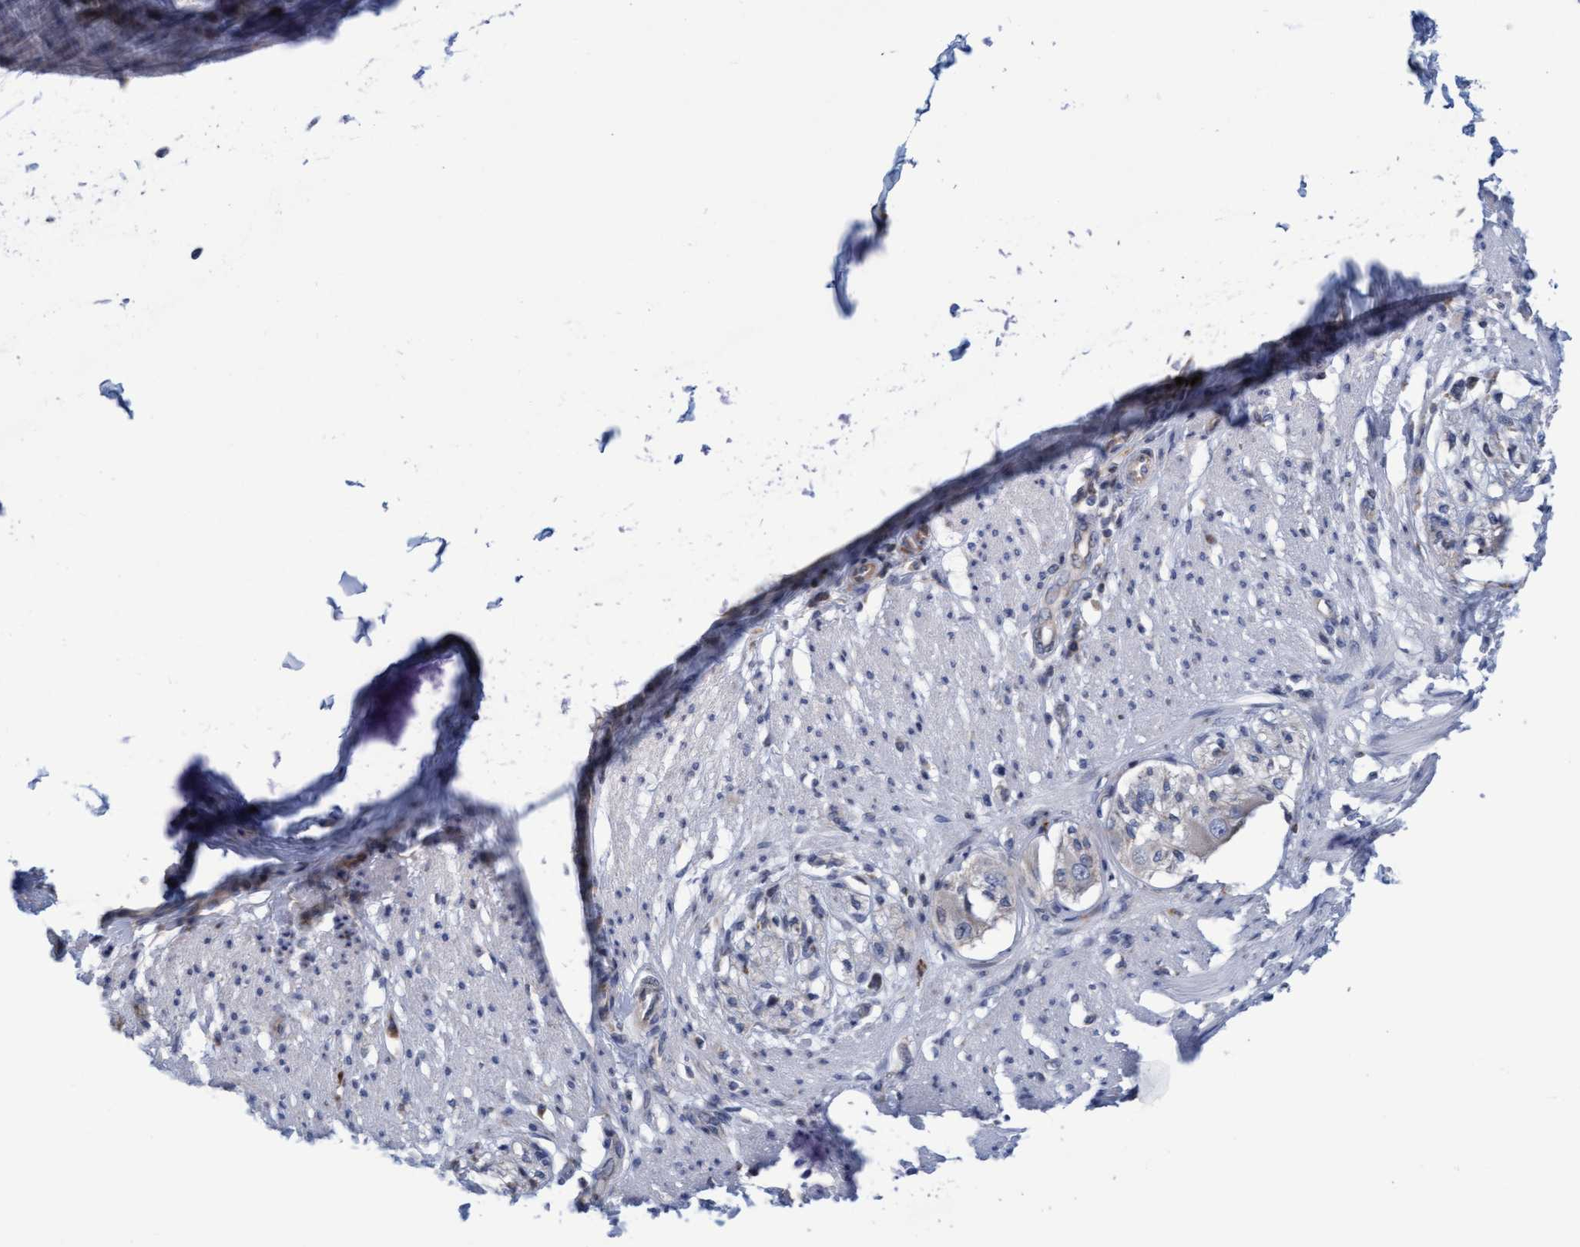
{"staining": {"intensity": "negative", "quantity": "none", "location": "none"}, "tissue": "smooth muscle", "cell_type": "Smooth muscle cells", "image_type": "normal", "snomed": [{"axis": "morphology", "description": "Normal tissue, NOS"}, {"axis": "morphology", "description": "Adenocarcinoma, NOS"}, {"axis": "topography", "description": "Colon"}, {"axis": "topography", "description": "Peripheral nerve tissue"}], "caption": "High magnification brightfield microscopy of benign smooth muscle stained with DAB (3,3'-diaminobenzidine) (brown) and counterstained with hematoxylin (blue): smooth muscle cells show no significant staining.", "gene": "SLC28A3", "patient": {"sex": "male", "age": 14}}